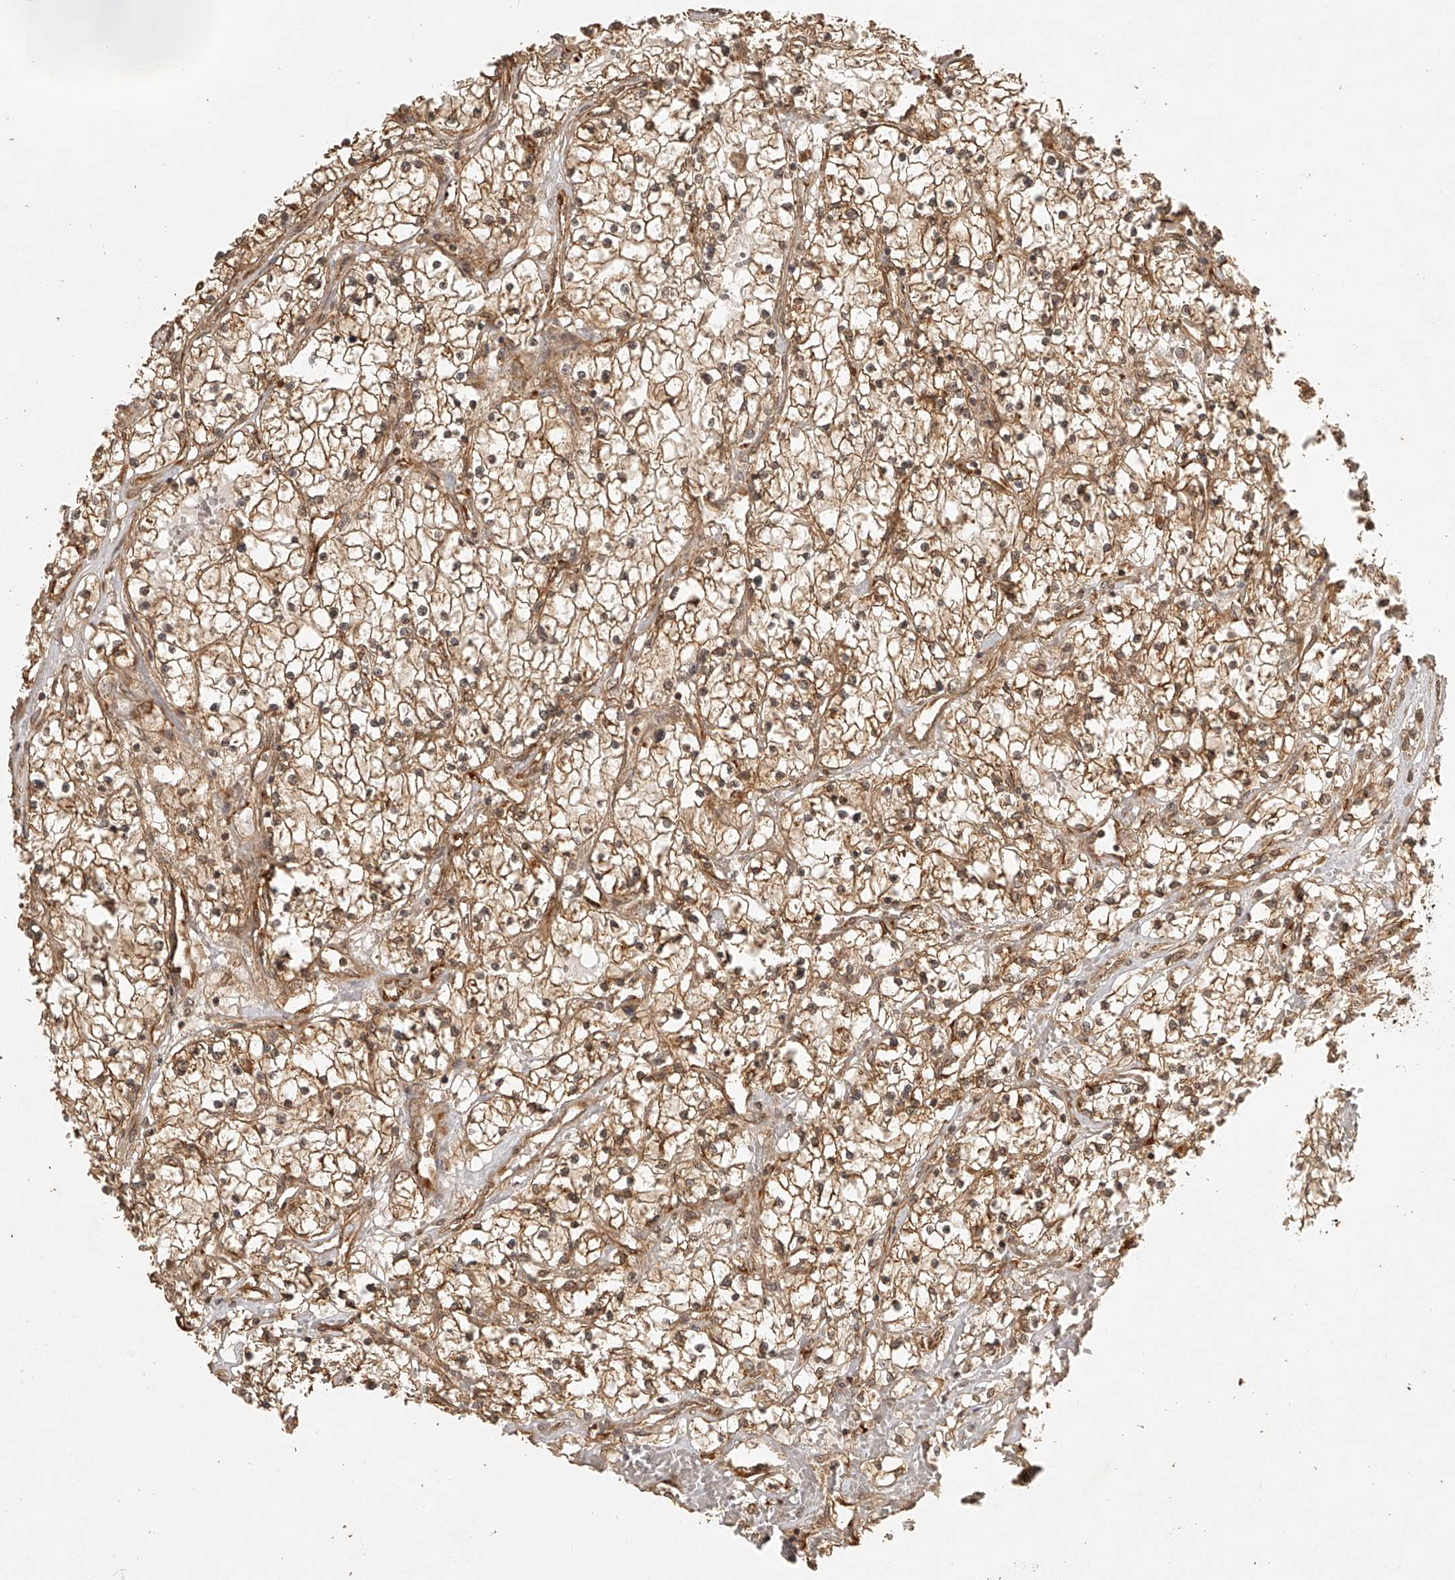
{"staining": {"intensity": "moderate", "quantity": ">75%", "location": "cytoplasmic/membranous"}, "tissue": "renal cancer", "cell_type": "Tumor cells", "image_type": "cancer", "snomed": [{"axis": "morphology", "description": "Normal tissue, NOS"}, {"axis": "morphology", "description": "Adenocarcinoma, NOS"}, {"axis": "topography", "description": "Kidney"}], "caption": "Protein expression analysis of renal cancer (adenocarcinoma) reveals moderate cytoplasmic/membranous expression in approximately >75% of tumor cells. Immunohistochemistry (ihc) stains the protein of interest in brown and the nuclei are stained blue.", "gene": "BCL2L11", "patient": {"sex": "male", "age": 68}}